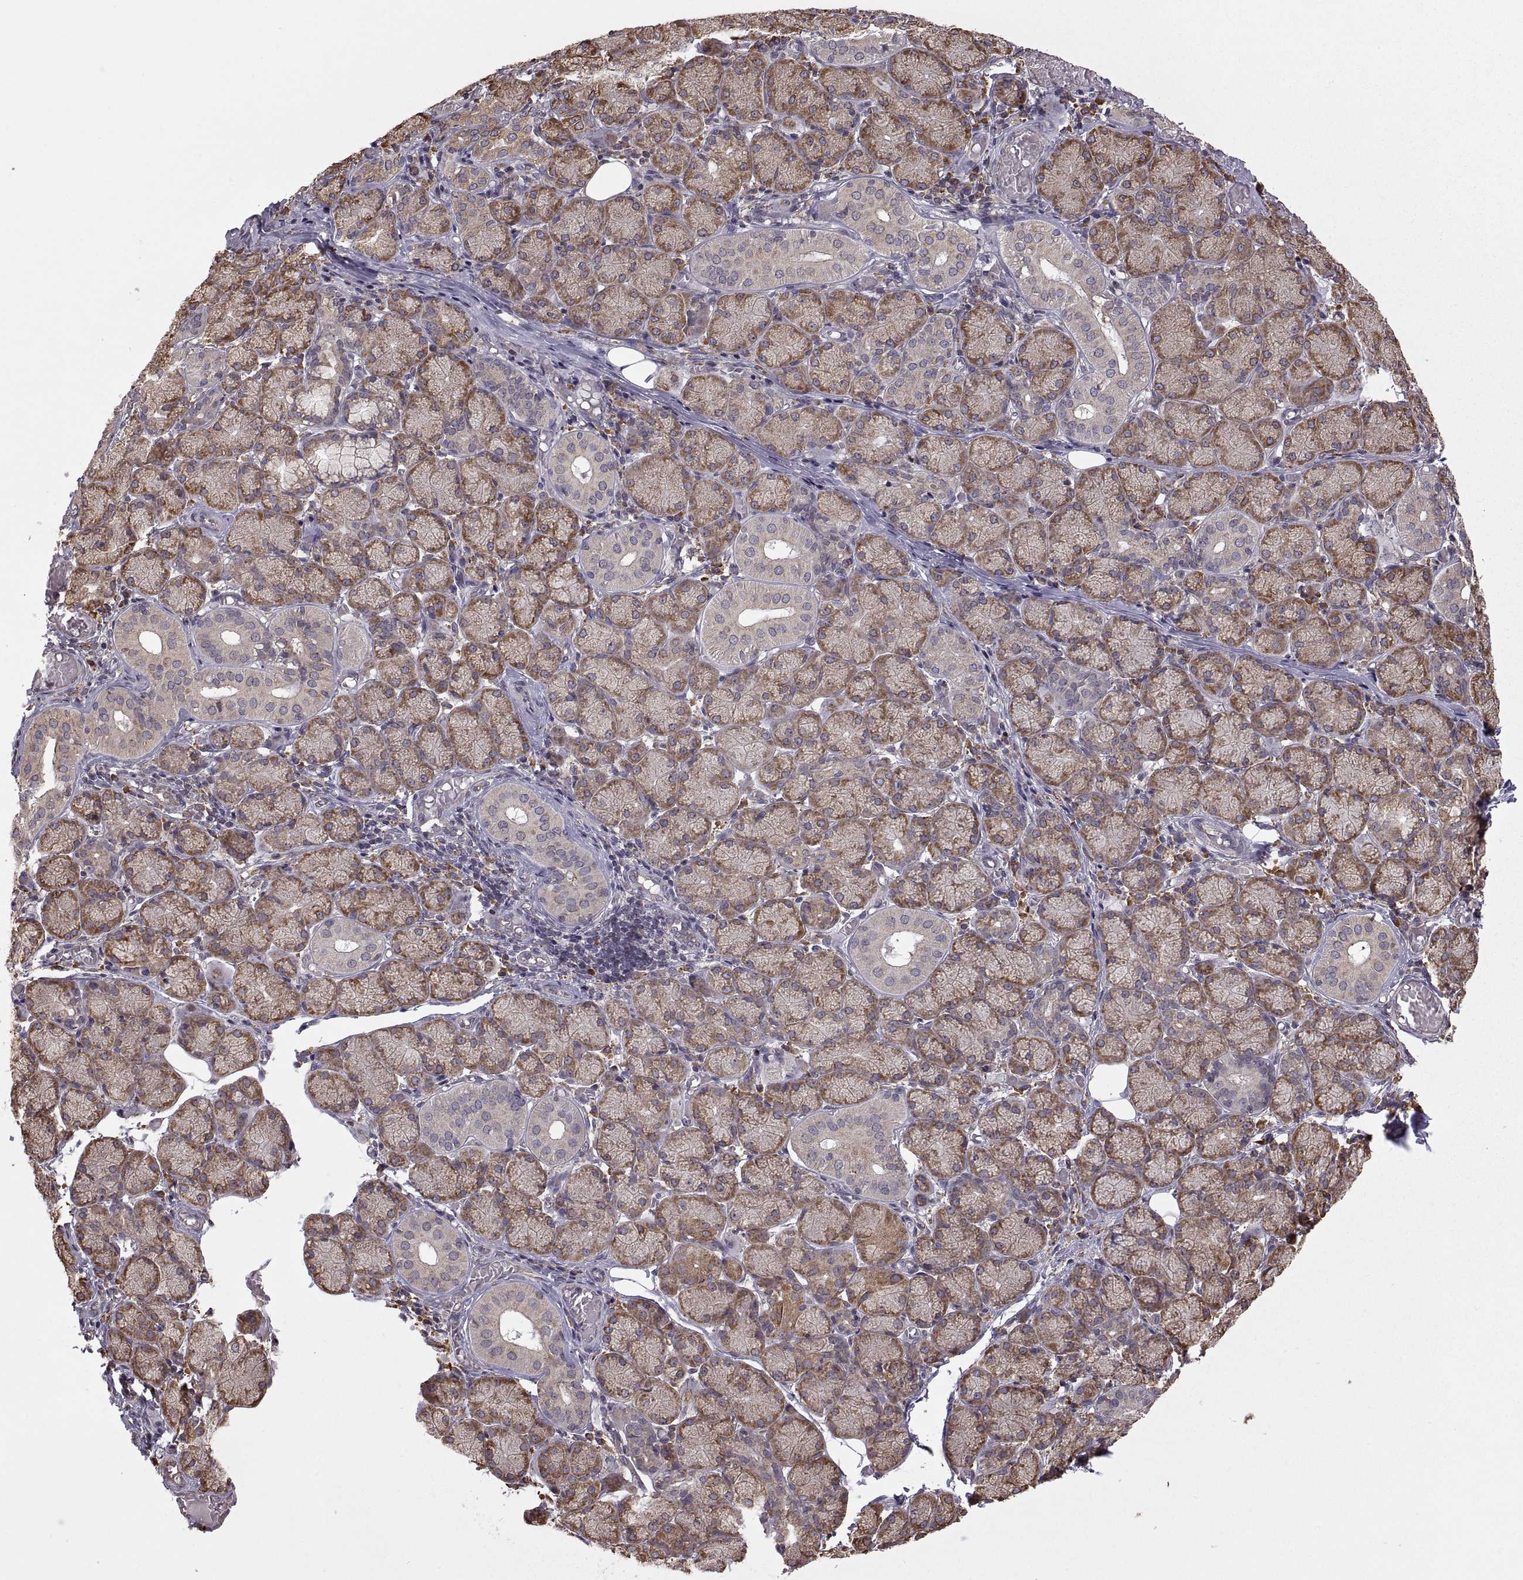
{"staining": {"intensity": "strong", "quantity": "25%-75%", "location": "cytoplasmic/membranous"}, "tissue": "salivary gland", "cell_type": "Glandular cells", "image_type": "normal", "snomed": [{"axis": "morphology", "description": "Normal tissue, NOS"}, {"axis": "topography", "description": "Salivary gland"}, {"axis": "topography", "description": "Peripheral nerve tissue"}], "caption": "Protein staining displays strong cytoplasmic/membranous staining in about 25%-75% of glandular cells in normal salivary gland.", "gene": "PDIA3", "patient": {"sex": "female", "age": 24}}